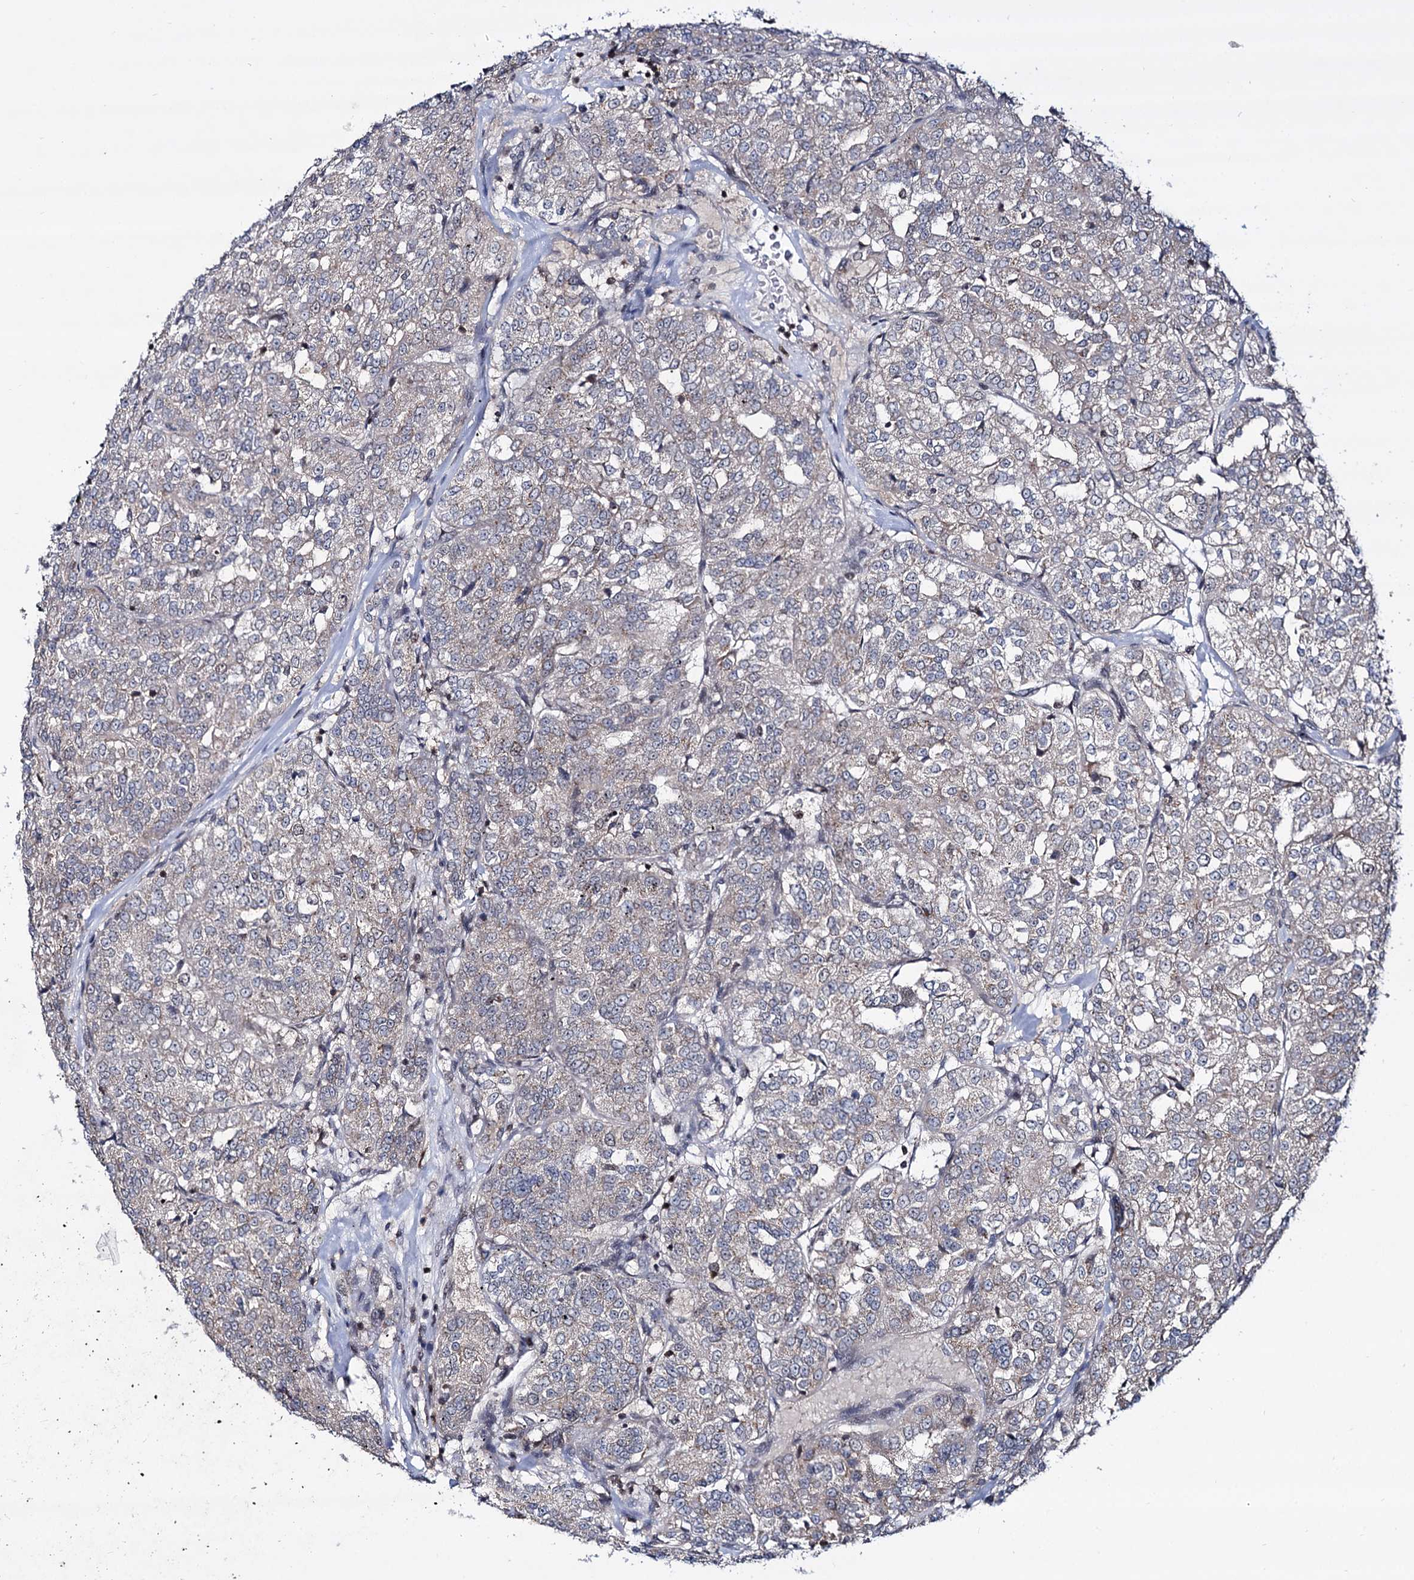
{"staining": {"intensity": "negative", "quantity": "none", "location": "none"}, "tissue": "renal cancer", "cell_type": "Tumor cells", "image_type": "cancer", "snomed": [{"axis": "morphology", "description": "Adenocarcinoma, NOS"}, {"axis": "topography", "description": "Kidney"}], "caption": "Immunohistochemical staining of adenocarcinoma (renal) shows no significant staining in tumor cells. (Stains: DAB (3,3'-diaminobenzidine) IHC with hematoxylin counter stain, Microscopy: brightfield microscopy at high magnification).", "gene": "SMCHD1", "patient": {"sex": "female", "age": 63}}